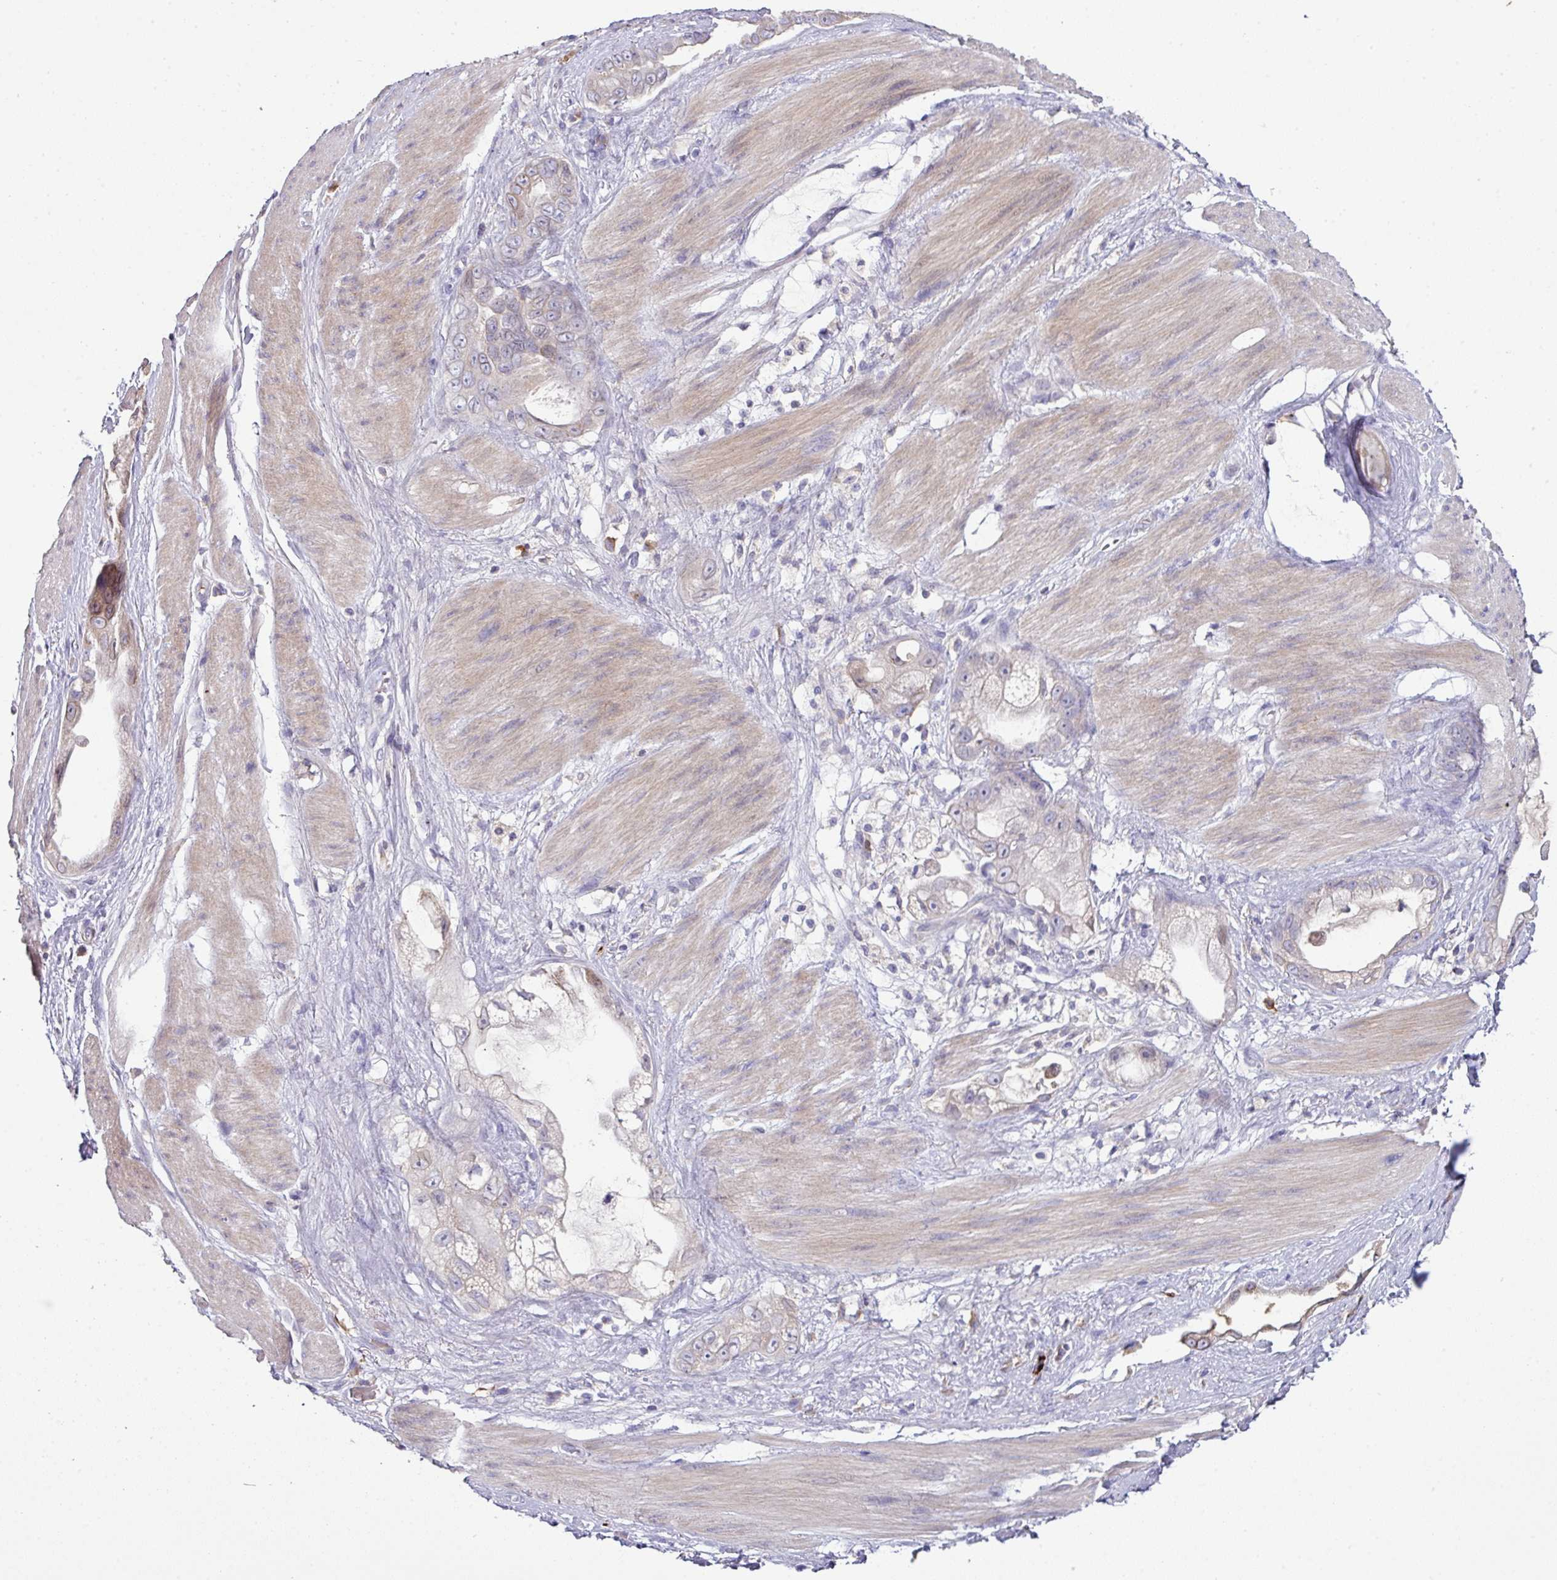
{"staining": {"intensity": "moderate", "quantity": "<25%", "location": "cytoplasmic/membranous,nuclear"}, "tissue": "stomach cancer", "cell_type": "Tumor cells", "image_type": "cancer", "snomed": [{"axis": "morphology", "description": "Adenocarcinoma, NOS"}, {"axis": "topography", "description": "Stomach"}], "caption": "Human stomach cancer stained with a protein marker displays moderate staining in tumor cells.", "gene": "SLAMF6", "patient": {"sex": "male", "age": 55}}